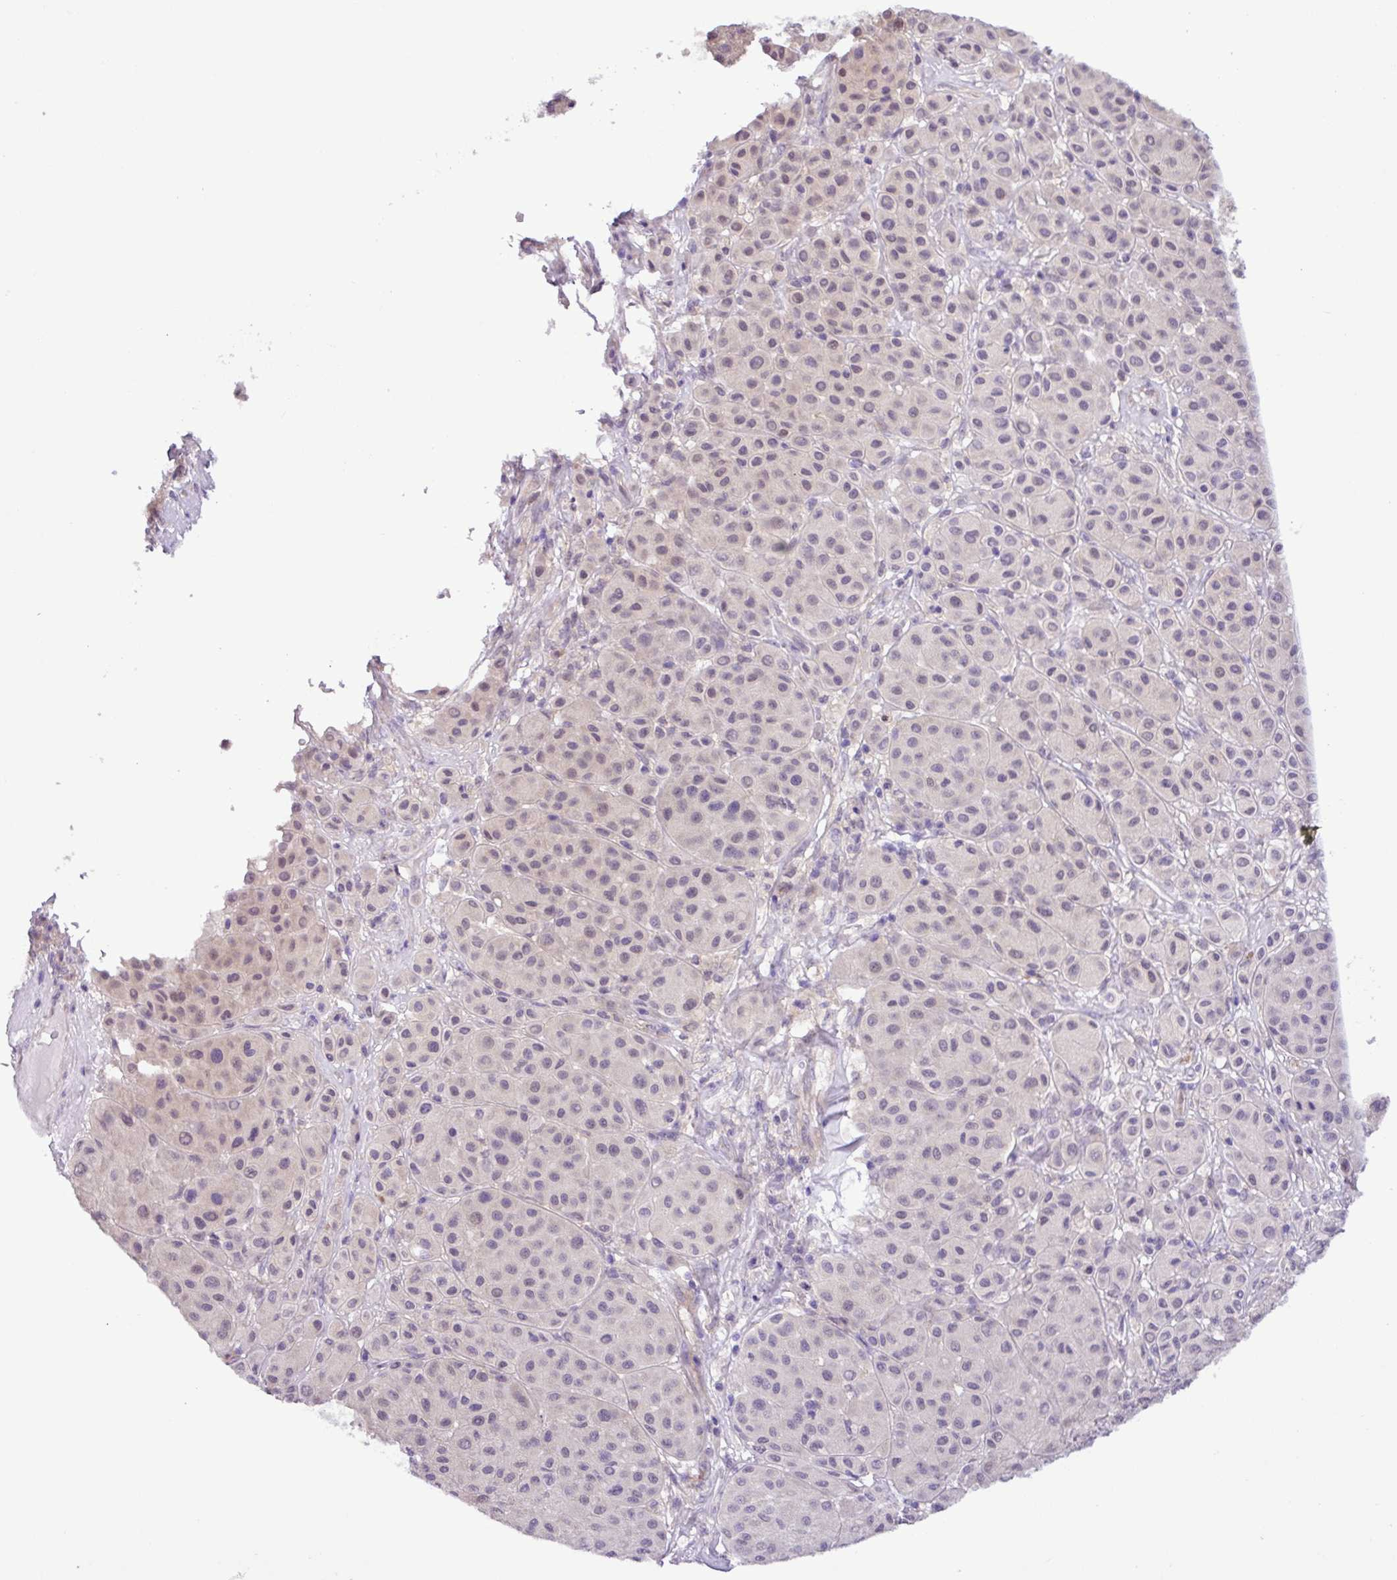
{"staining": {"intensity": "weak", "quantity": "<25%", "location": "nuclear"}, "tissue": "melanoma", "cell_type": "Tumor cells", "image_type": "cancer", "snomed": [{"axis": "morphology", "description": "Malignant melanoma, Metastatic site"}, {"axis": "topography", "description": "Smooth muscle"}], "caption": "DAB (3,3'-diaminobenzidine) immunohistochemical staining of melanoma displays no significant positivity in tumor cells.", "gene": "TONSL", "patient": {"sex": "male", "age": 41}}